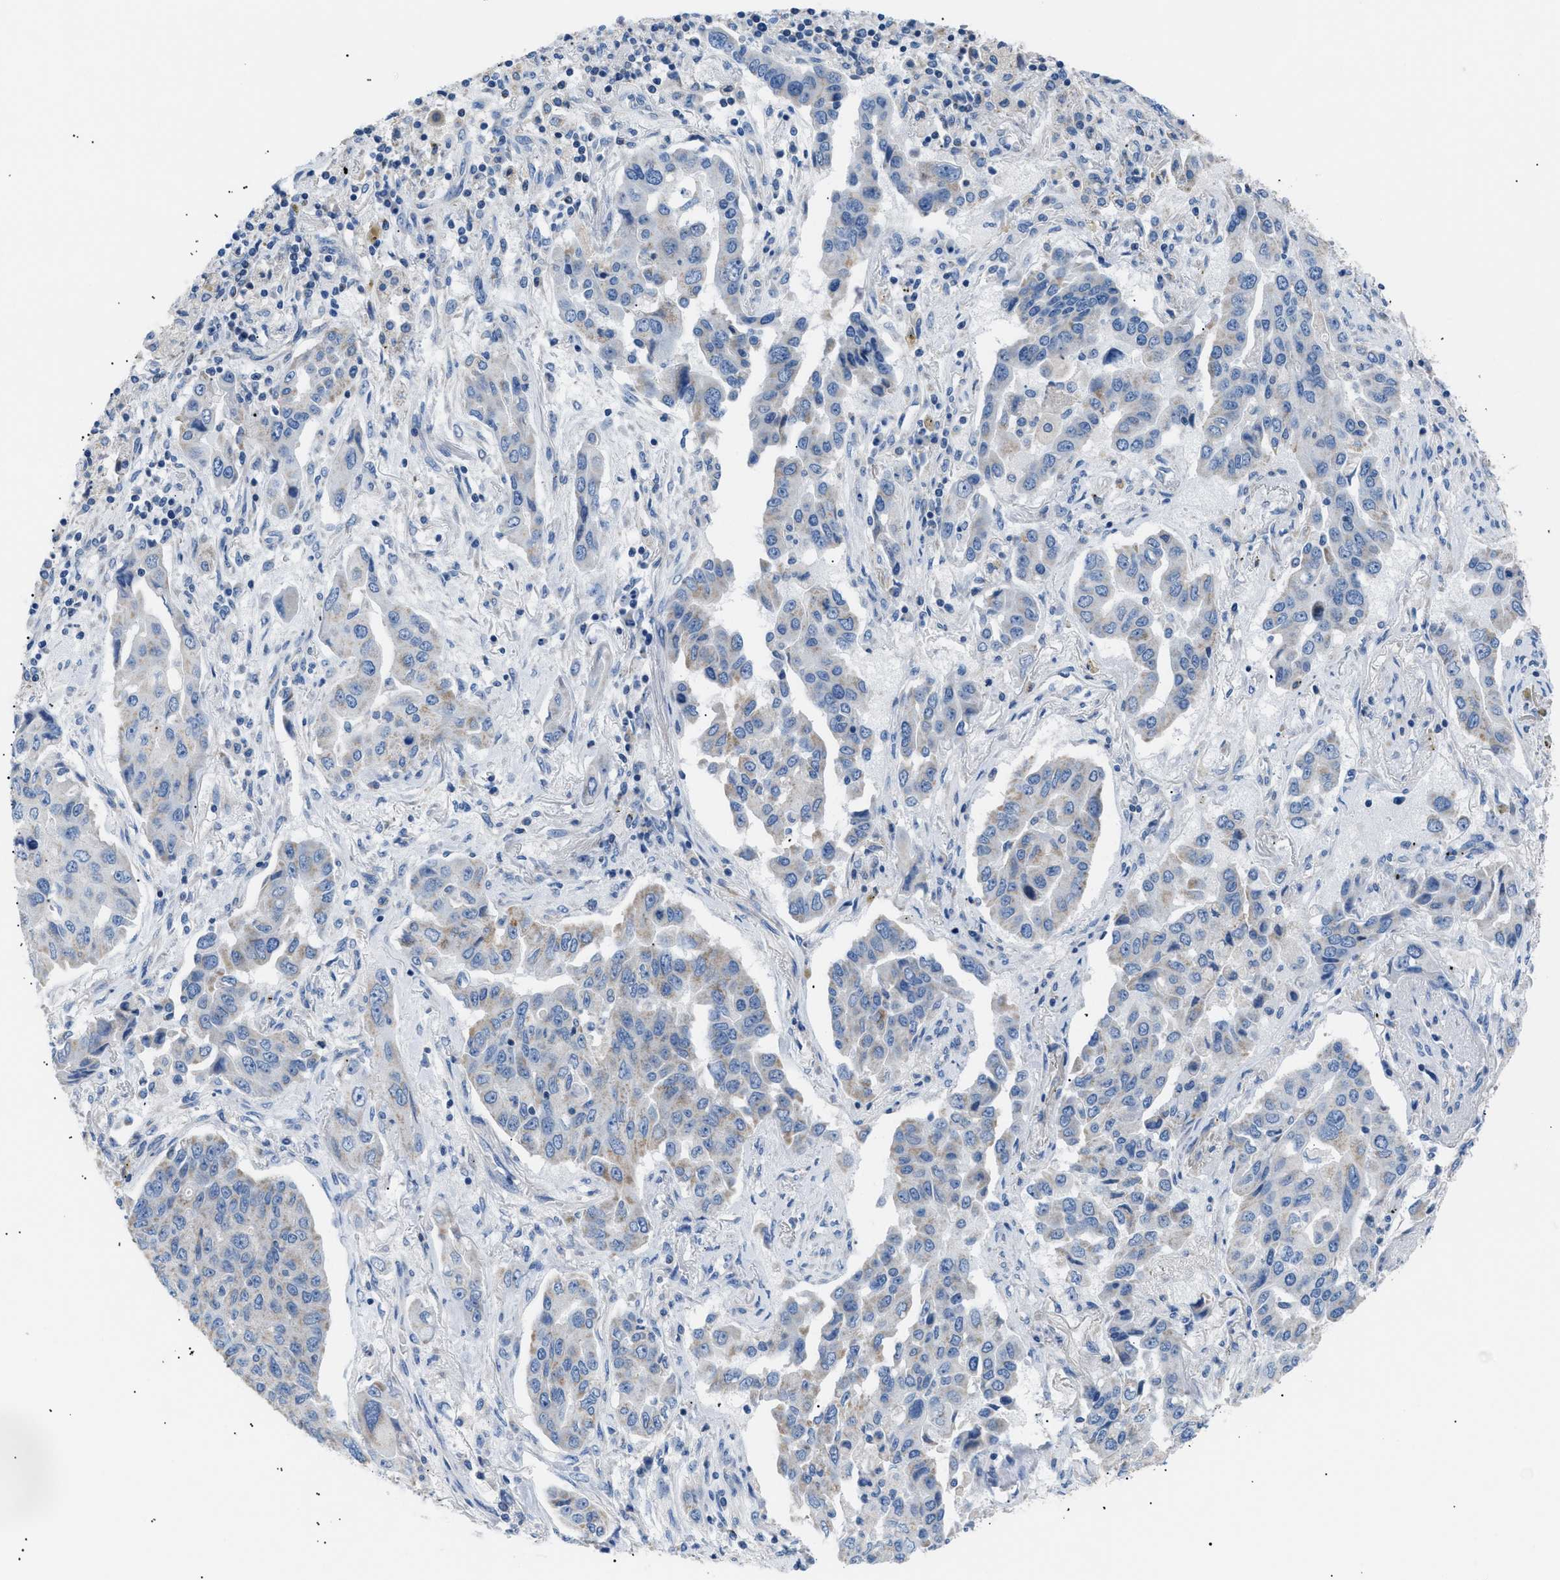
{"staining": {"intensity": "weak", "quantity": "<25%", "location": "cytoplasmic/membranous"}, "tissue": "lung cancer", "cell_type": "Tumor cells", "image_type": "cancer", "snomed": [{"axis": "morphology", "description": "Adenocarcinoma, NOS"}, {"axis": "topography", "description": "Lung"}], "caption": "Immunohistochemistry (IHC) image of neoplastic tissue: lung cancer stained with DAB exhibits no significant protein staining in tumor cells.", "gene": "ILDR1", "patient": {"sex": "female", "age": 65}}